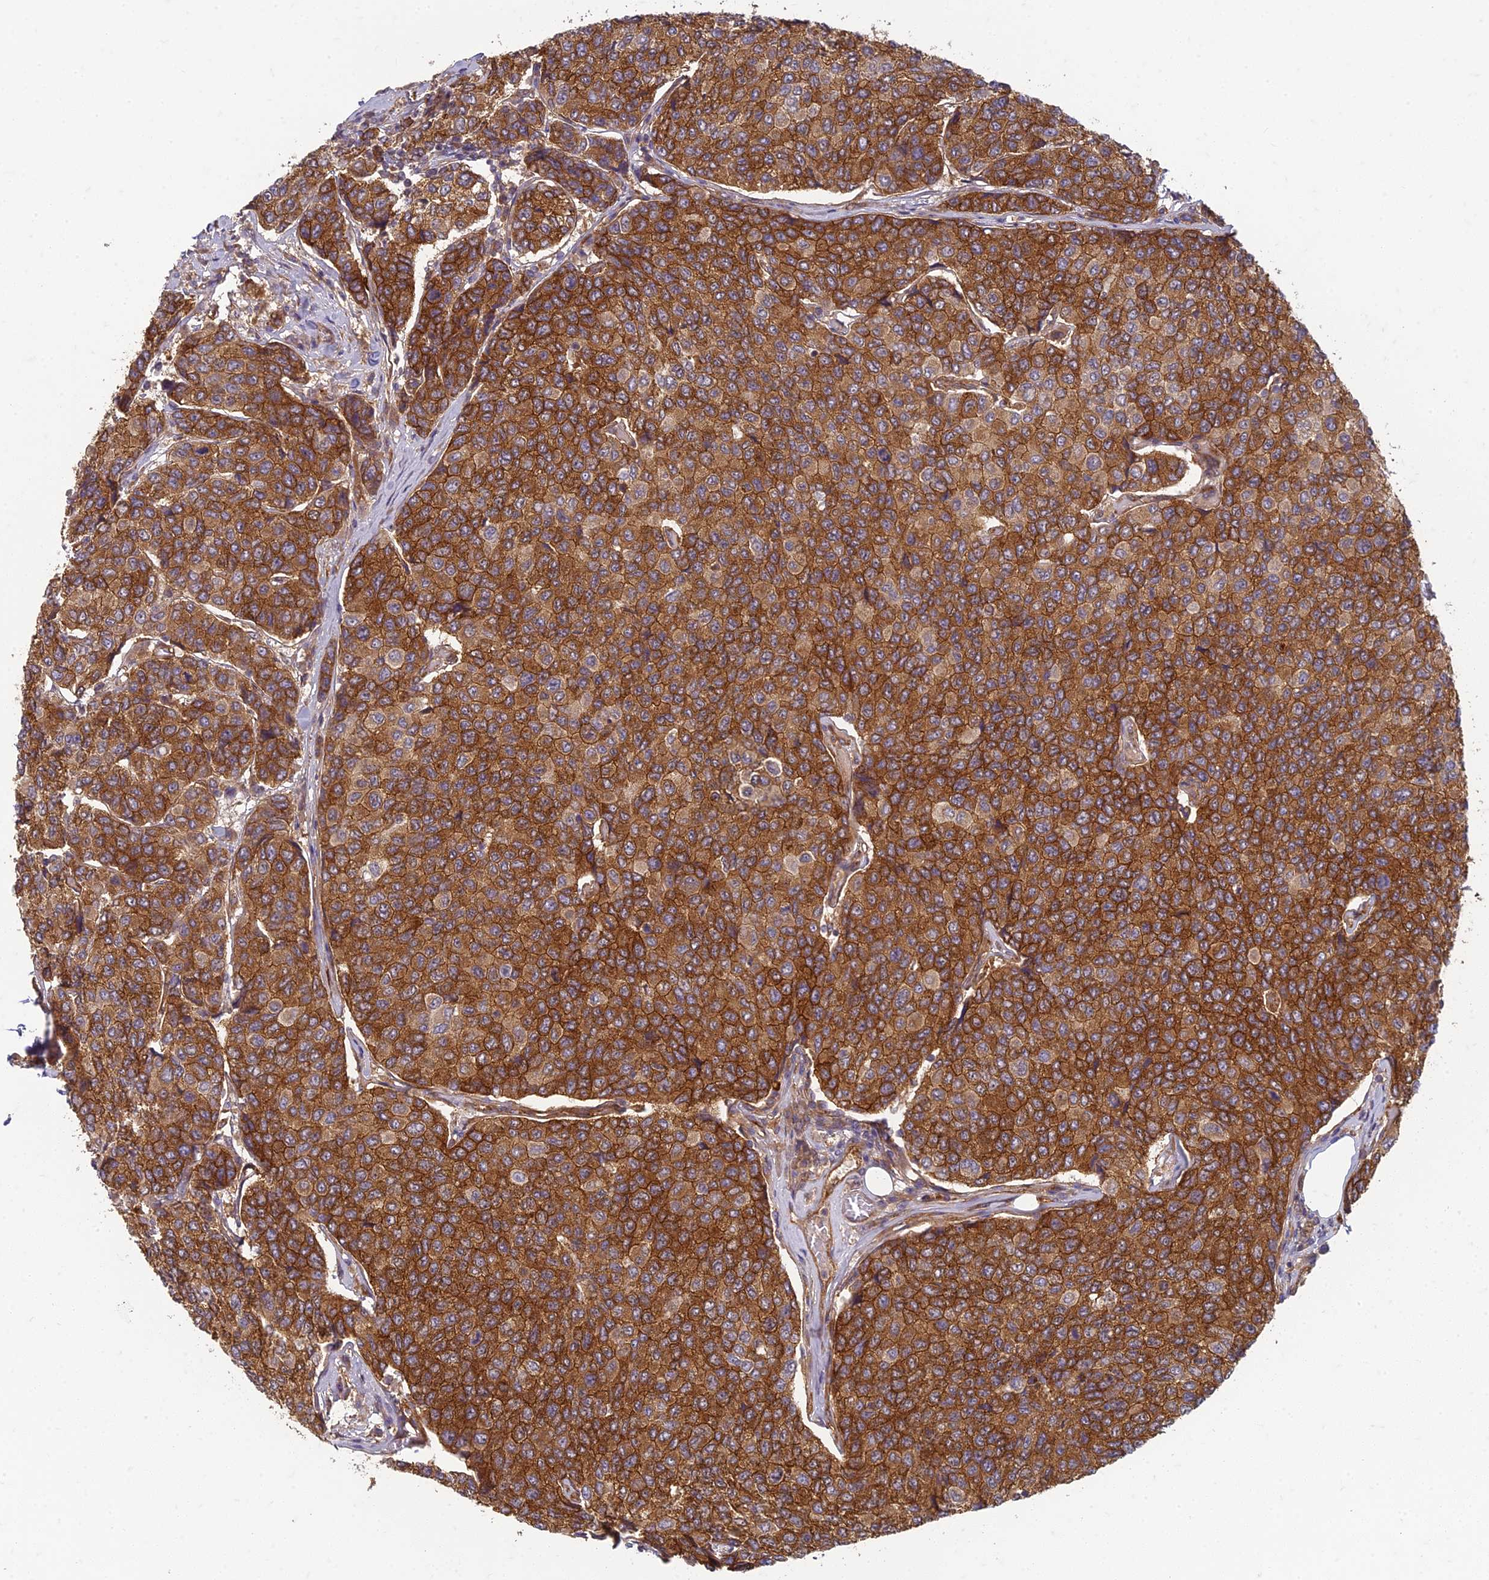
{"staining": {"intensity": "strong", "quantity": ">75%", "location": "cytoplasmic/membranous"}, "tissue": "breast cancer", "cell_type": "Tumor cells", "image_type": "cancer", "snomed": [{"axis": "morphology", "description": "Duct carcinoma"}, {"axis": "topography", "description": "Breast"}], "caption": "The micrograph demonstrates staining of infiltrating ductal carcinoma (breast), revealing strong cytoplasmic/membranous protein expression (brown color) within tumor cells.", "gene": "TCF25", "patient": {"sex": "female", "age": 55}}